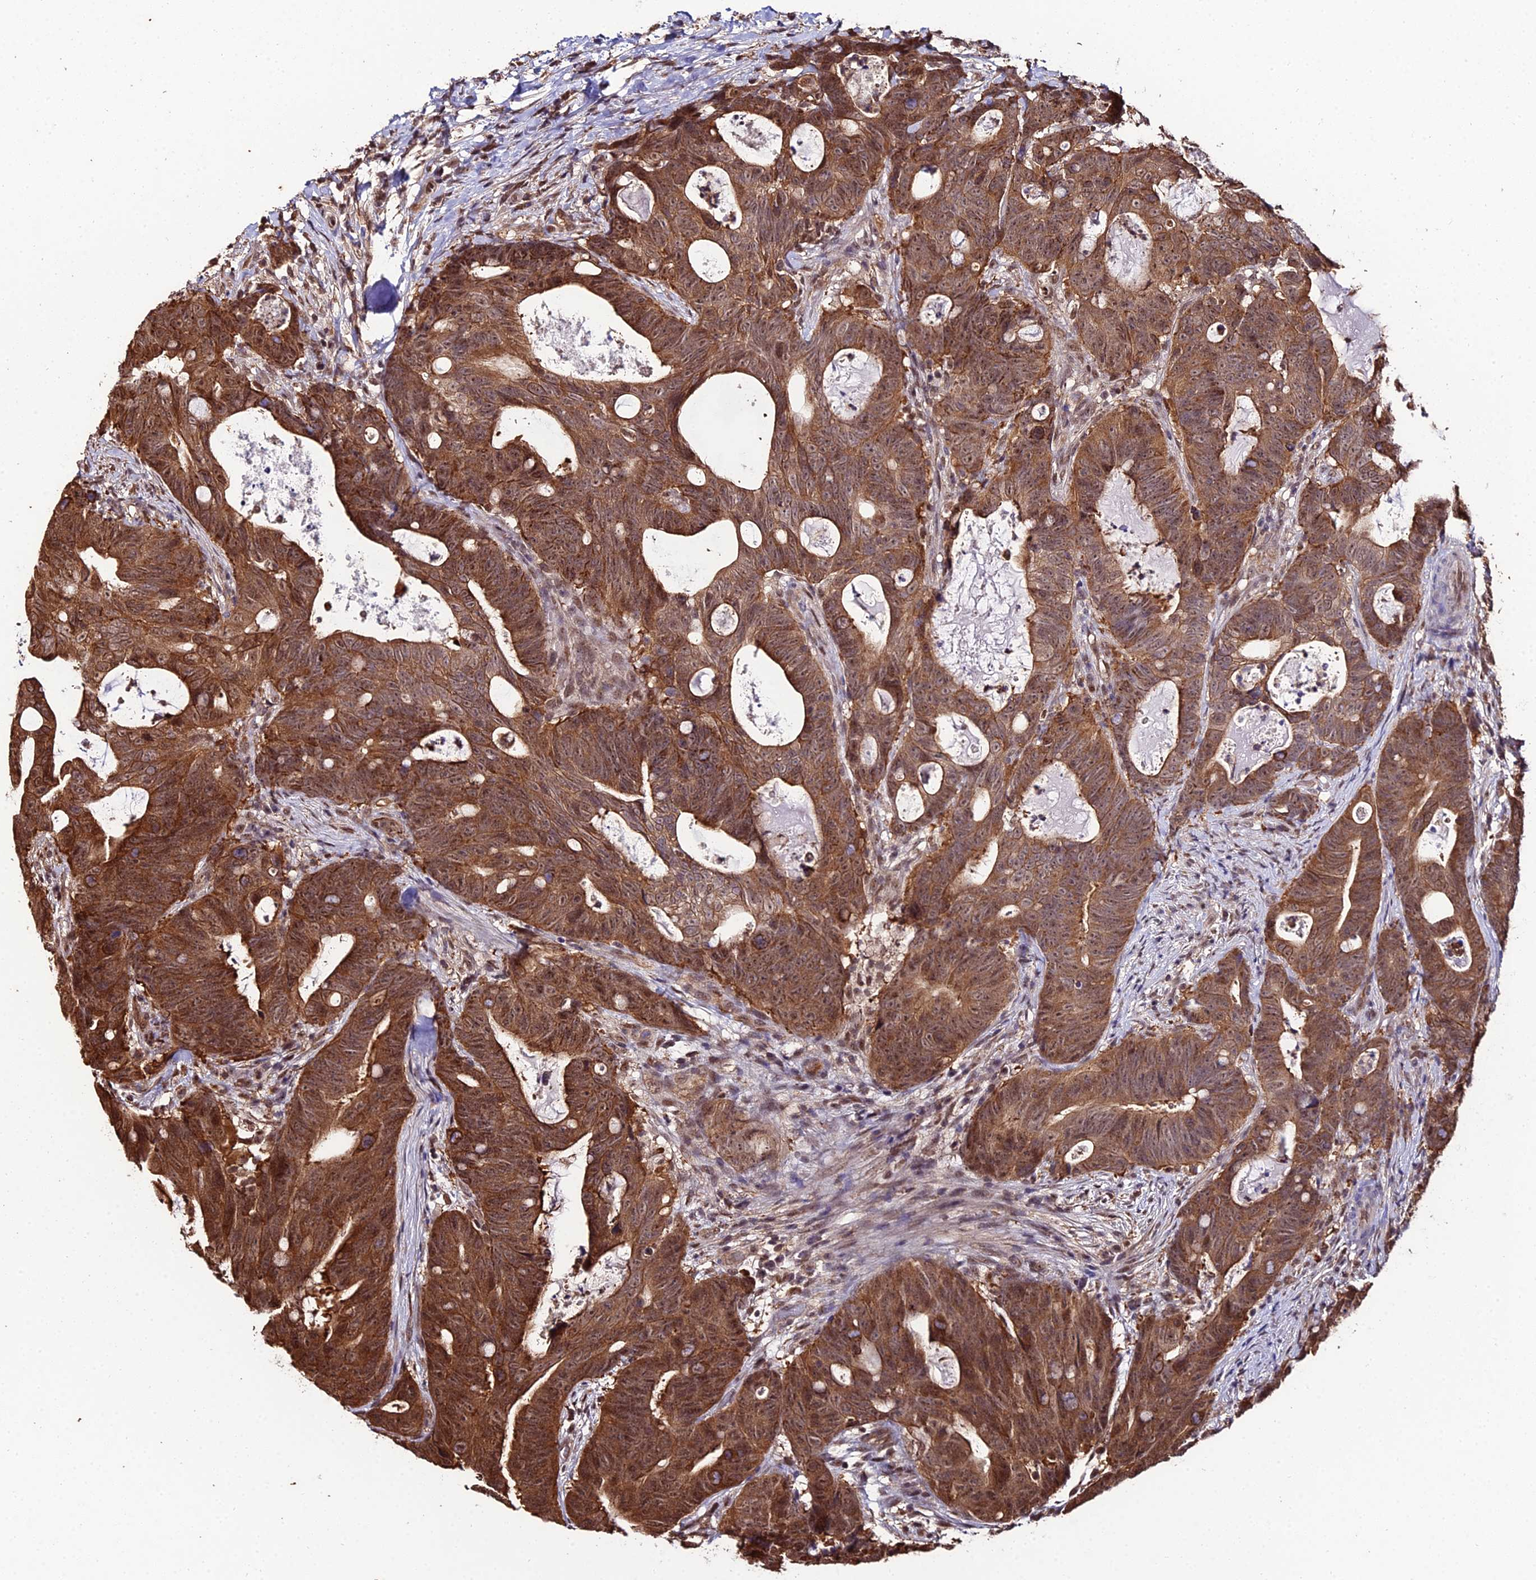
{"staining": {"intensity": "moderate", "quantity": ">75%", "location": "cytoplasmic/membranous,nuclear"}, "tissue": "colorectal cancer", "cell_type": "Tumor cells", "image_type": "cancer", "snomed": [{"axis": "morphology", "description": "Adenocarcinoma, NOS"}, {"axis": "topography", "description": "Colon"}], "caption": "IHC histopathology image of human colorectal adenocarcinoma stained for a protein (brown), which exhibits medium levels of moderate cytoplasmic/membranous and nuclear staining in about >75% of tumor cells.", "gene": "PPP4C", "patient": {"sex": "female", "age": 82}}